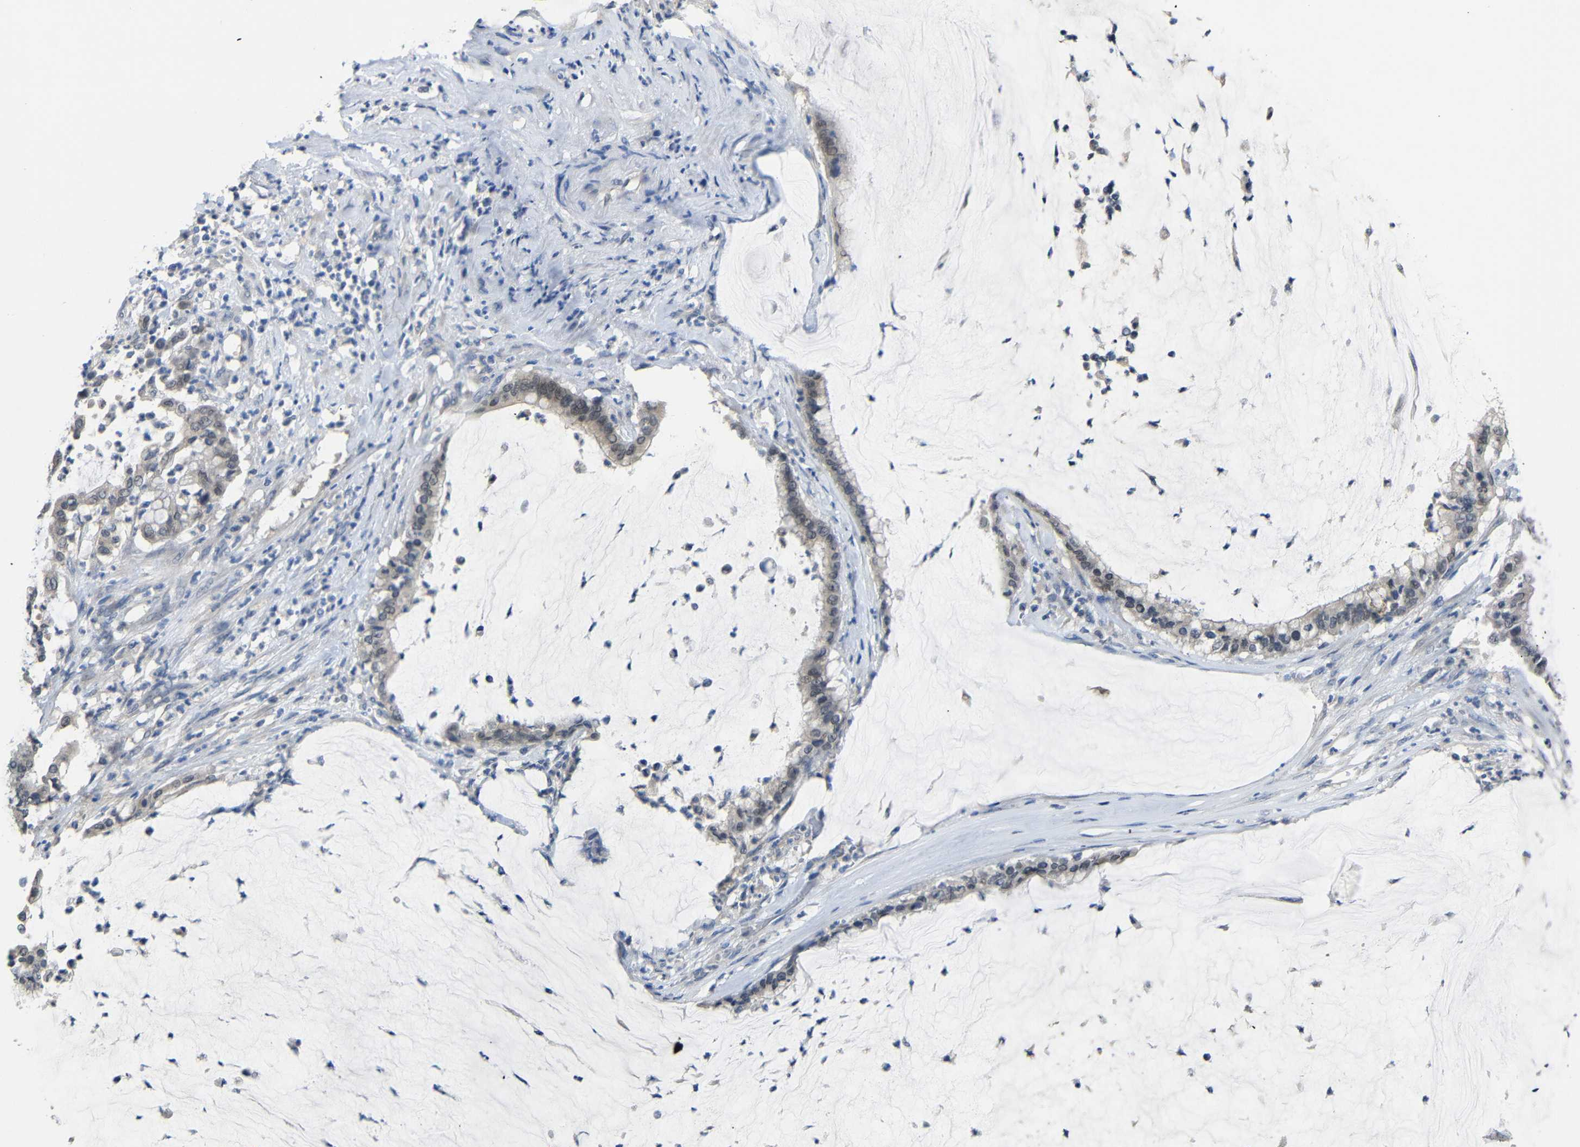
{"staining": {"intensity": "moderate", "quantity": "<25%", "location": "nuclear"}, "tissue": "pancreatic cancer", "cell_type": "Tumor cells", "image_type": "cancer", "snomed": [{"axis": "morphology", "description": "Adenocarcinoma, NOS"}, {"axis": "topography", "description": "Pancreas"}], "caption": "An image of pancreatic cancer (adenocarcinoma) stained for a protein reveals moderate nuclear brown staining in tumor cells.", "gene": "HNF1A", "patient": {"sex": "male", "age": 41}}